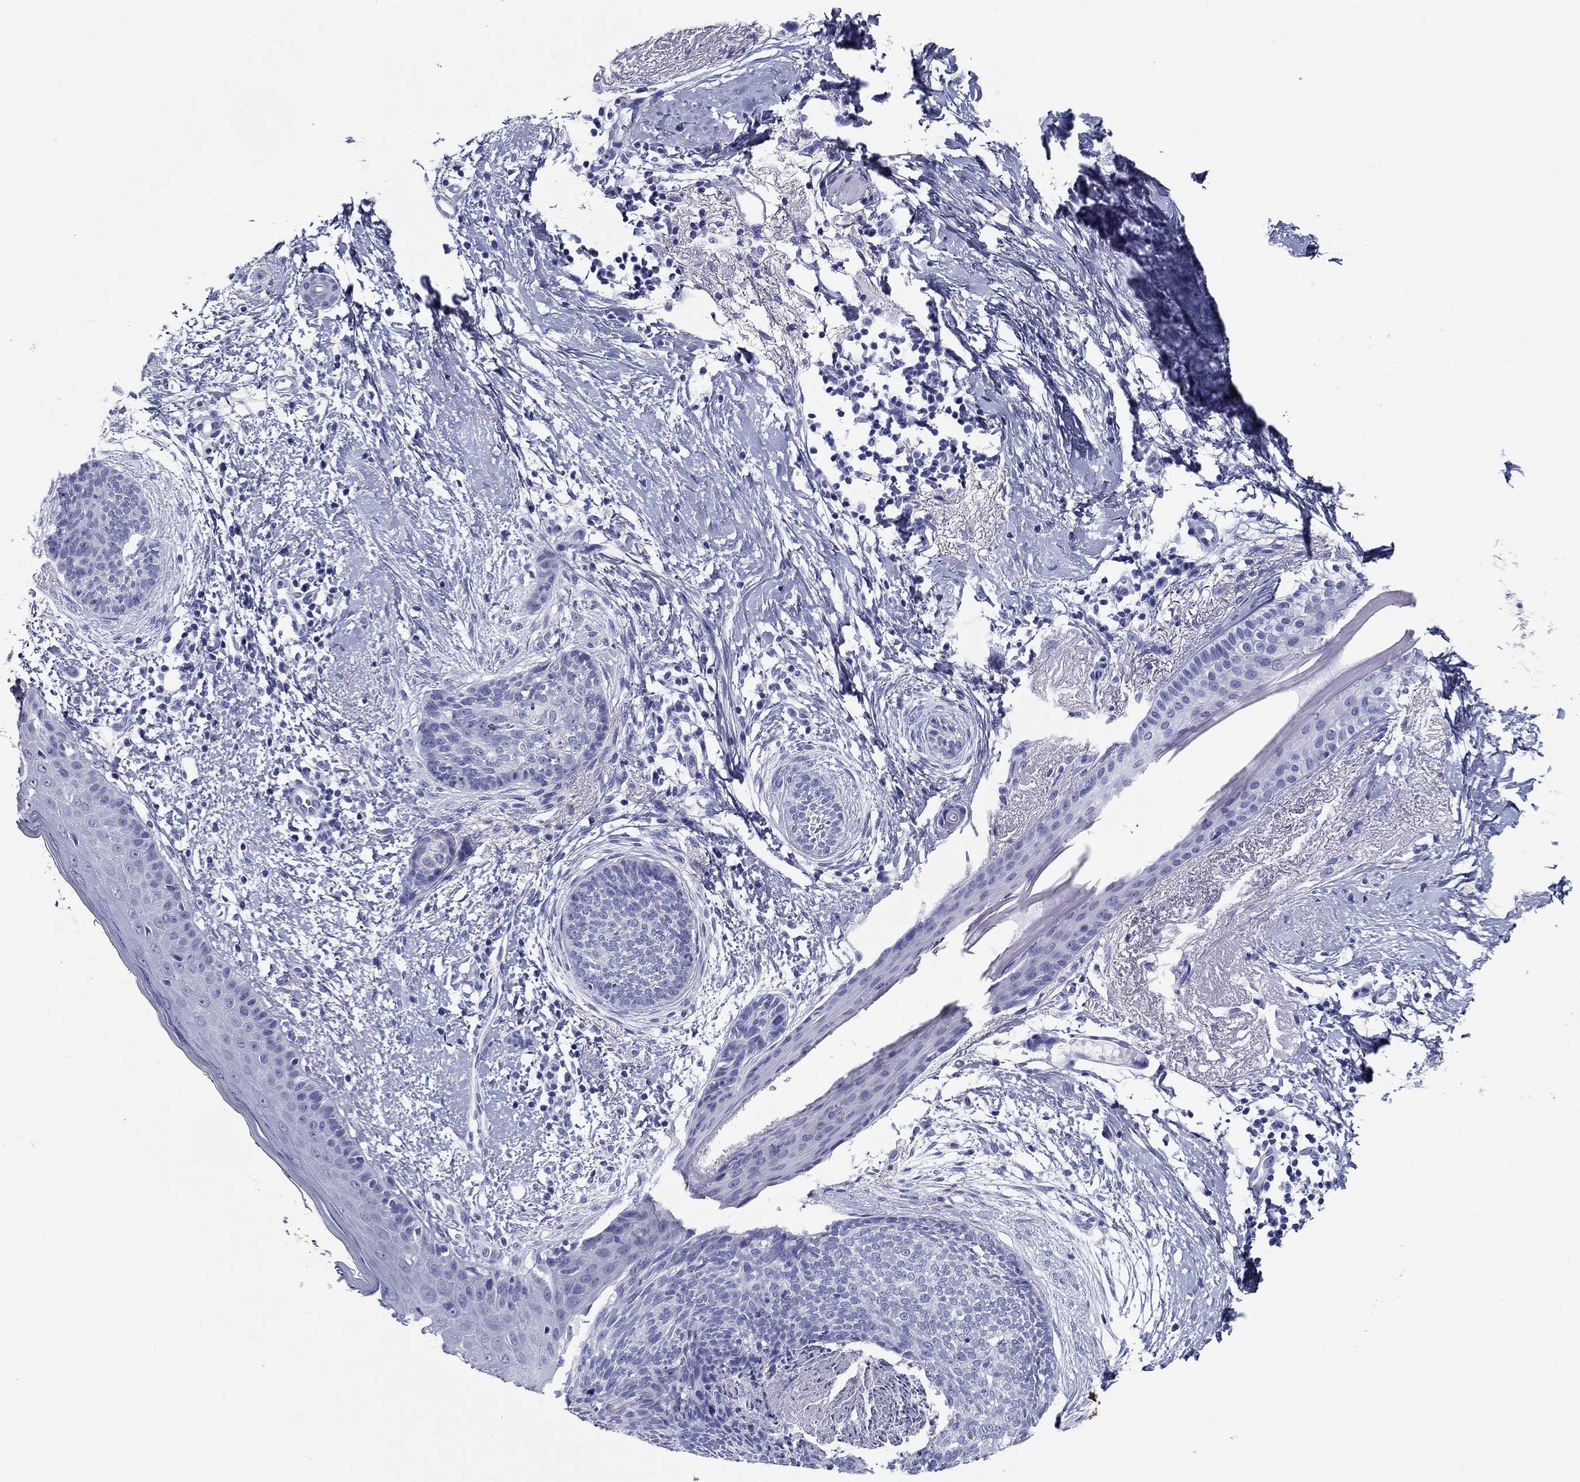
{"staining": {"intensity": "negative", "quantity": "none", "location": "none"}, "tissue": "skin cancer", "cell_type": "Tumor cells", "image_type": "cancer", "snomed": [{"axis": "morphology", "description": "Basal cell carcinoma"}, {"axis": "topography", "description": "Skin"}], "caption": "This micrograph is of skin cancer (basal cell carcinoma) stained with immunohistochemistry (IHC) to label a protein in brown with the nuclei are counter-stained blue. There is no expression in tumor cells. Brightfield microscopy of immunohistochemistry (IHC) stained with DAB (3,3'-diaminobenzidine) (brown) and hematoxylin (blue), captured at high magnification.", "gene": "UPB1", "patient": {"sex": "female", "age": 65}}